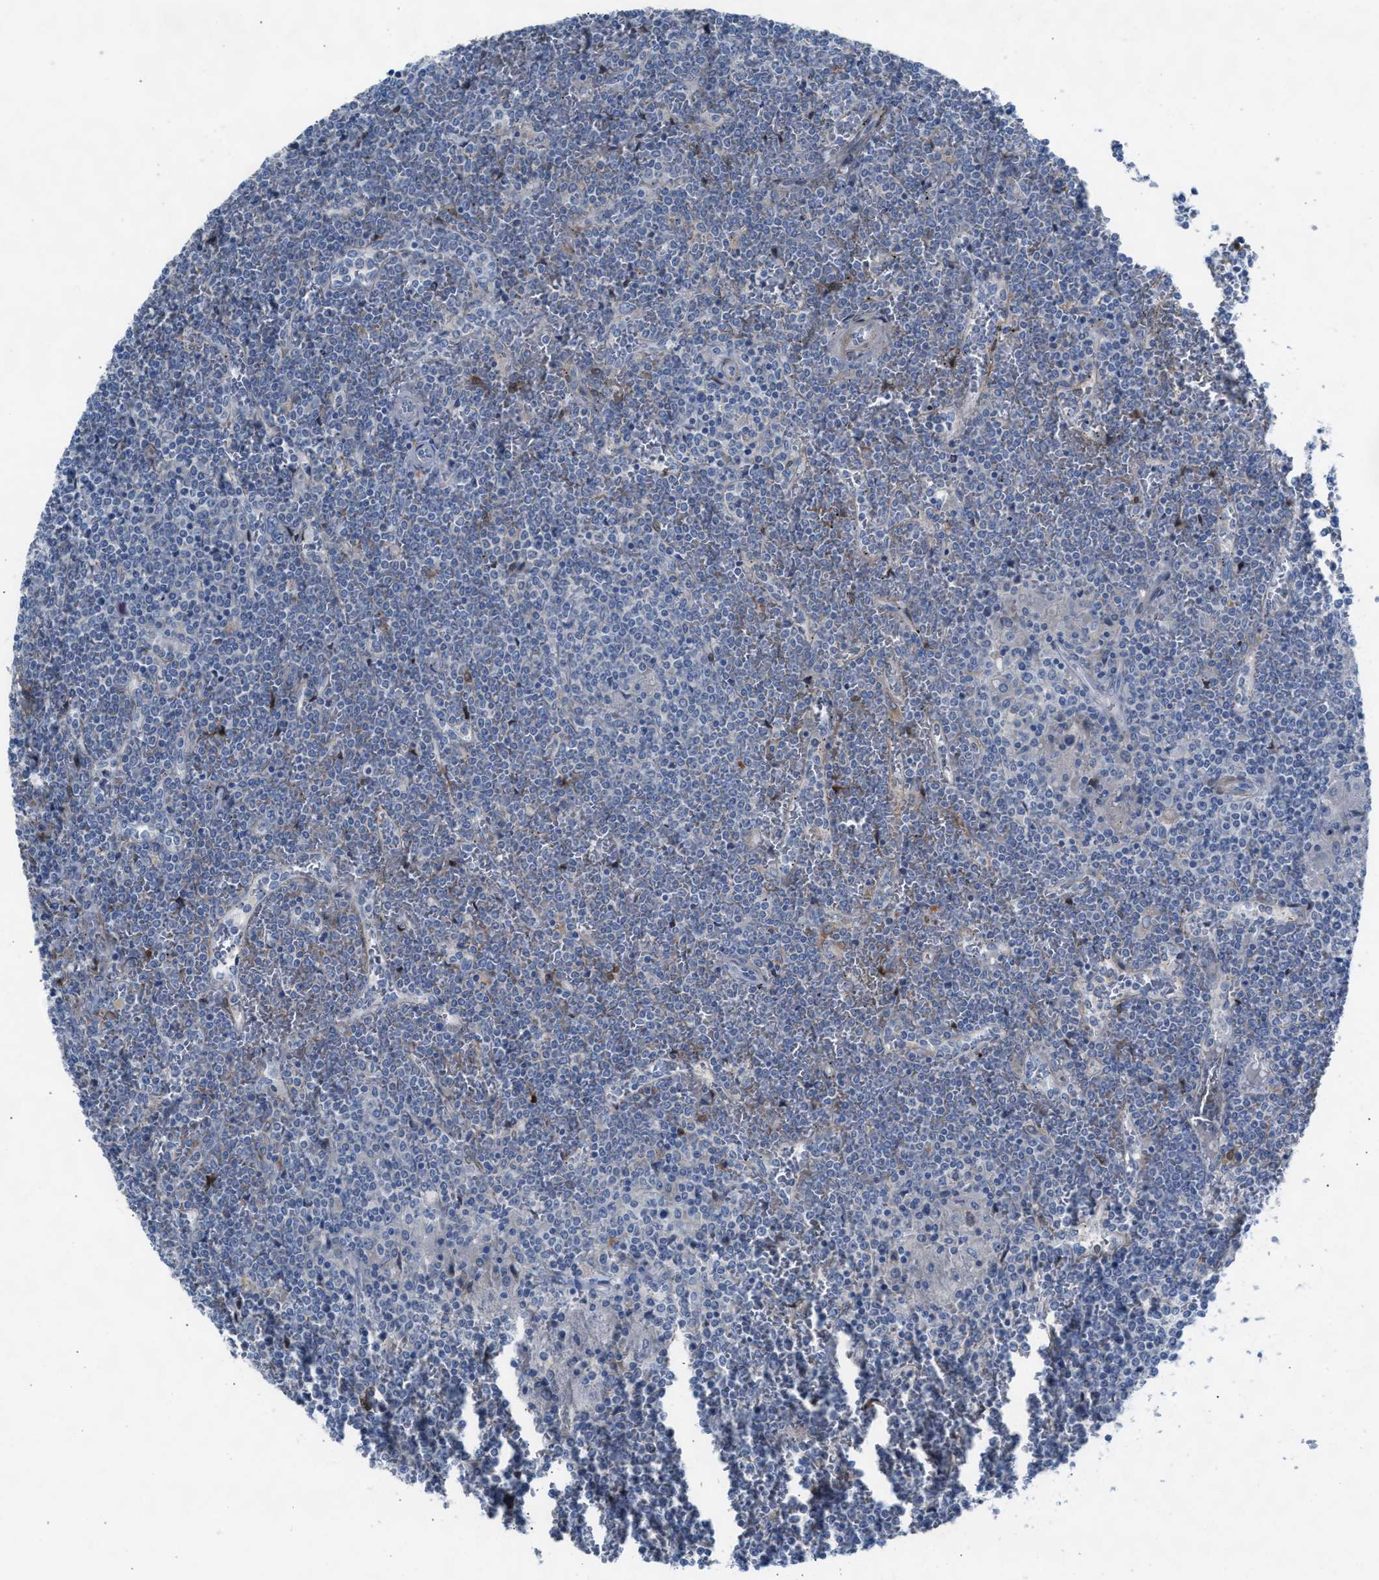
{"staining": {"intensity": "negative", "quantity": "none", "location": "none"}, "tissue": "lymphoma", "cell_type": "Tumor cells", "image_type": "cancer", "snomed": [{"axis": "morphology", "description": "Malignant lymphoma, non-Hodgkin's type, Low grade"}, {"axis": "topography", "description": "Spleen"}], "caption": "An image of human lymphoma is negative for staining in tumor cells. (DAB IHC, high magnification).", "gene": "ASPA", "patient": {"sex": "female", "age": 19}}